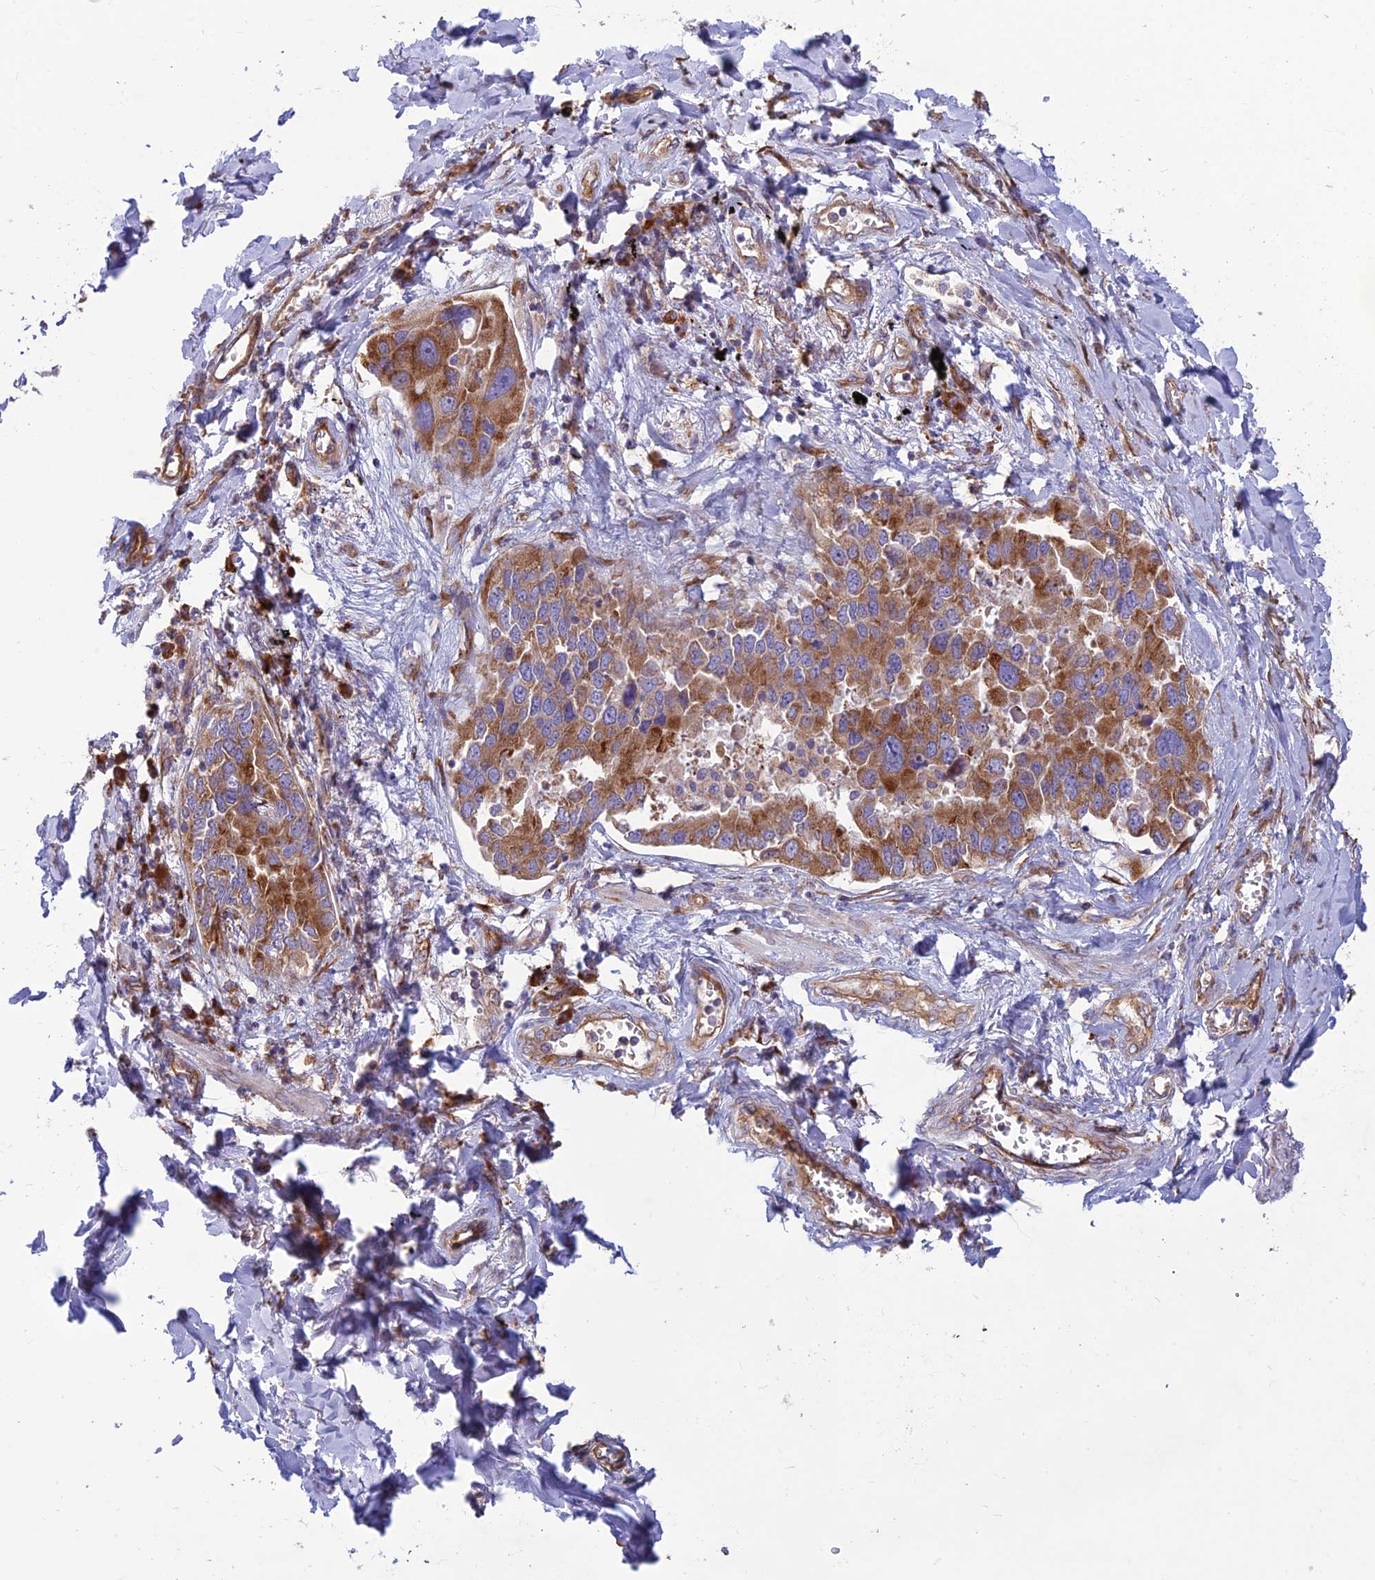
{"staining": {"intensity": "moderate", "quantity": ">75%", "location": "cytoplasmic/membranous"}, "tissue": "lung cancer", "cell_type": "Tumor cells", "image_type": "cancer", "snomed": [{"axis": "morphology", "description": "Adenocarcinoma, NOS"}, {"axis": "topography", "description": "Lung"}], "caption": "Lung adenocarcinoma stained with immunohistochemistry reveals moderate cytoplasmic/membranous staining in approximately >75% of tumor cells. The staining is performed using DAB (3,3'-diaminobenzidine) brown chromogen to label protein expression. The nuclei are counter-stained blue using hematoxylin.", "gene": "RPL17-C18orf32", "patient": {"sex": "male", "age": 67}}